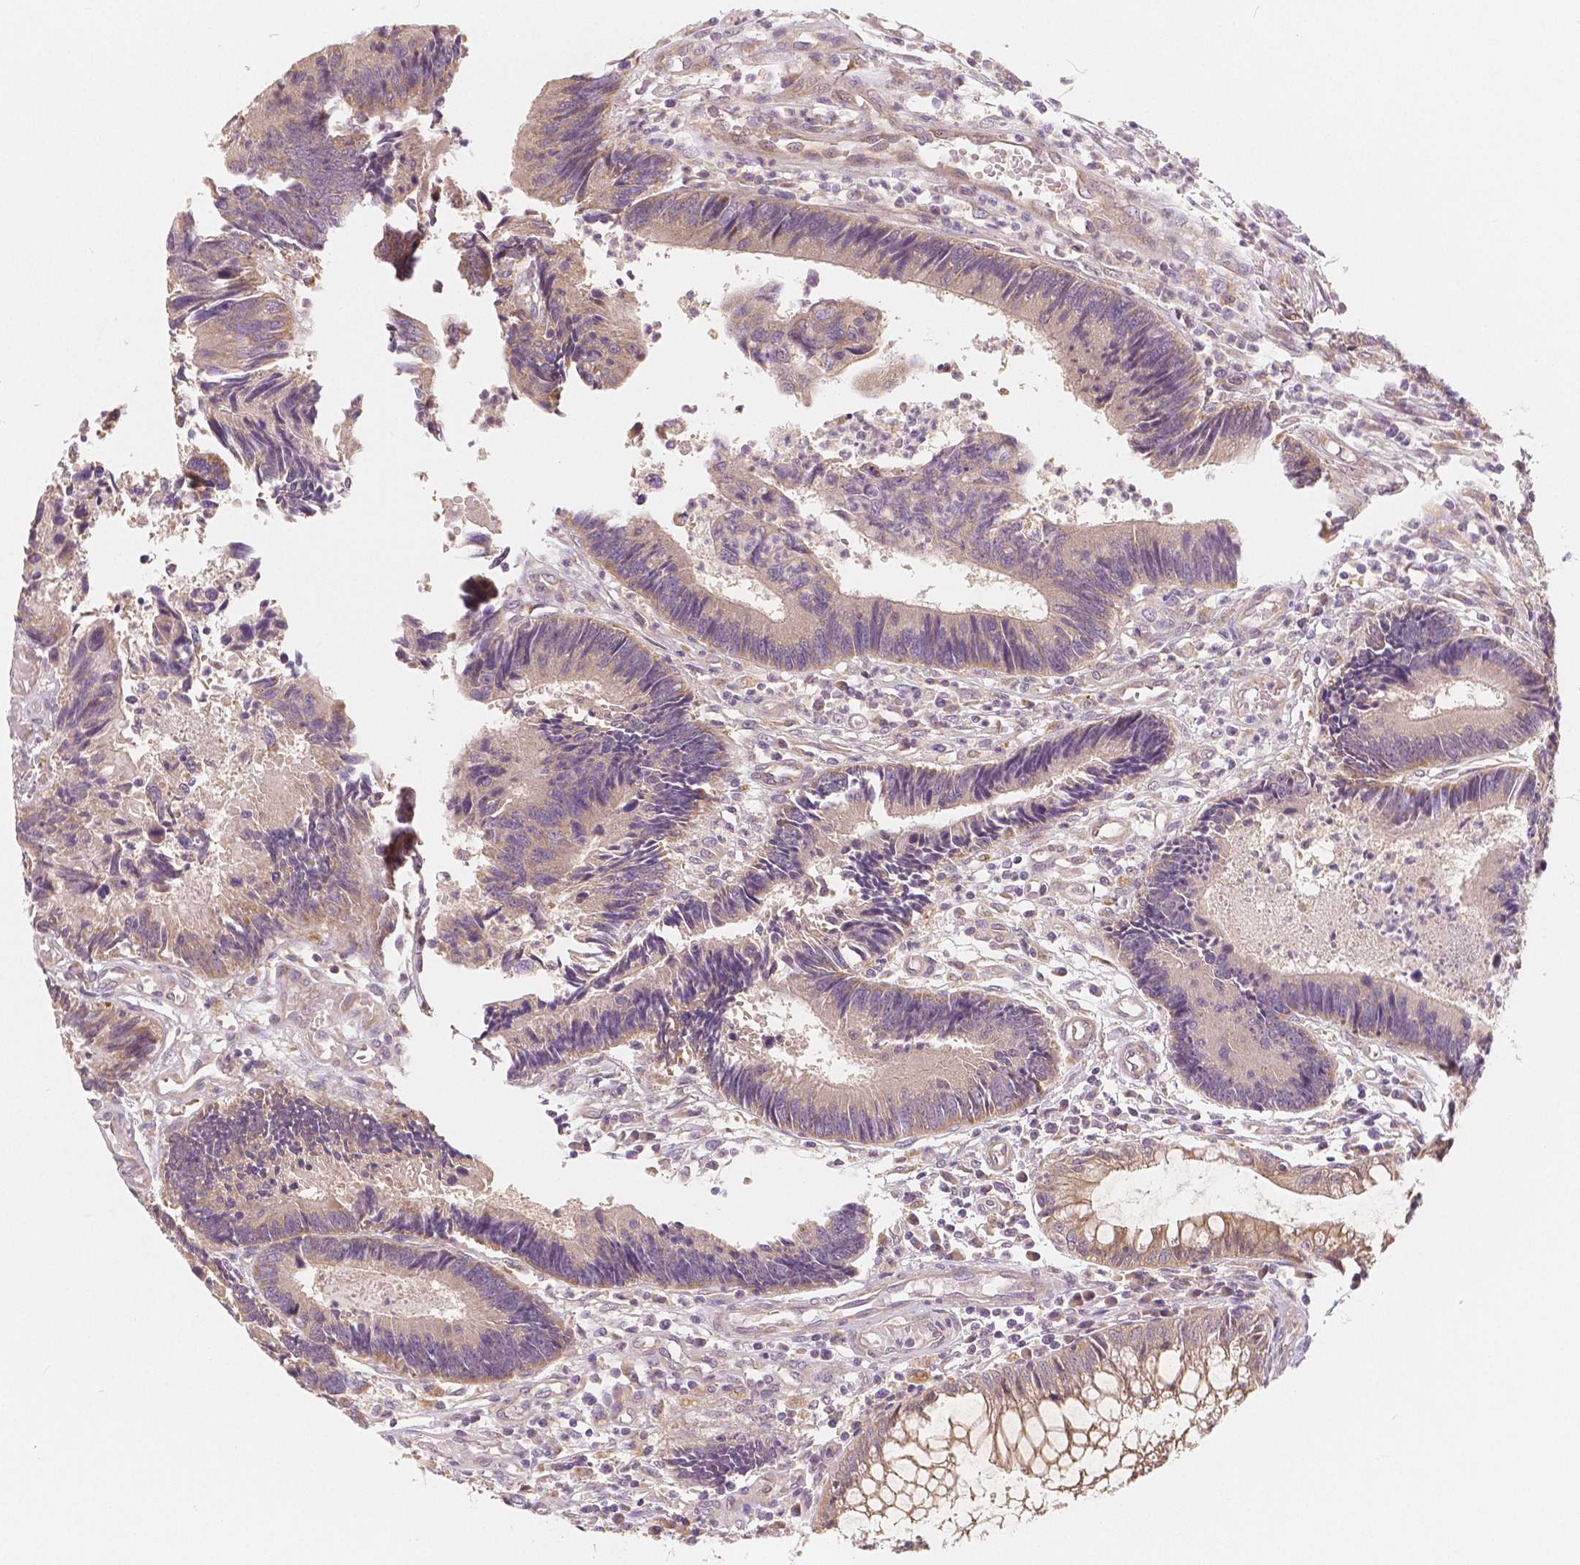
{"staining": {"intensity": "weak", "quantity": ">75%", "location": "cytoplasmic/membranous"}, "tissue": "colorectal cancer", "cell_type": "Tumor cells", "image_type": "cancer", "snomed": [{"axis": "morphology", "description": "Adenocarcinoma, NOS"}, {"axis": "topography", "description": "Colon"}], "caption": "Immunohistochemical staining of human adenocarcinoma (colorectal) displays weak cytoplasmic/membranous protein expression in about >75% of tumor cells.", "gene": "SNX12", "patient": {"sex": "female", "age": 67}}